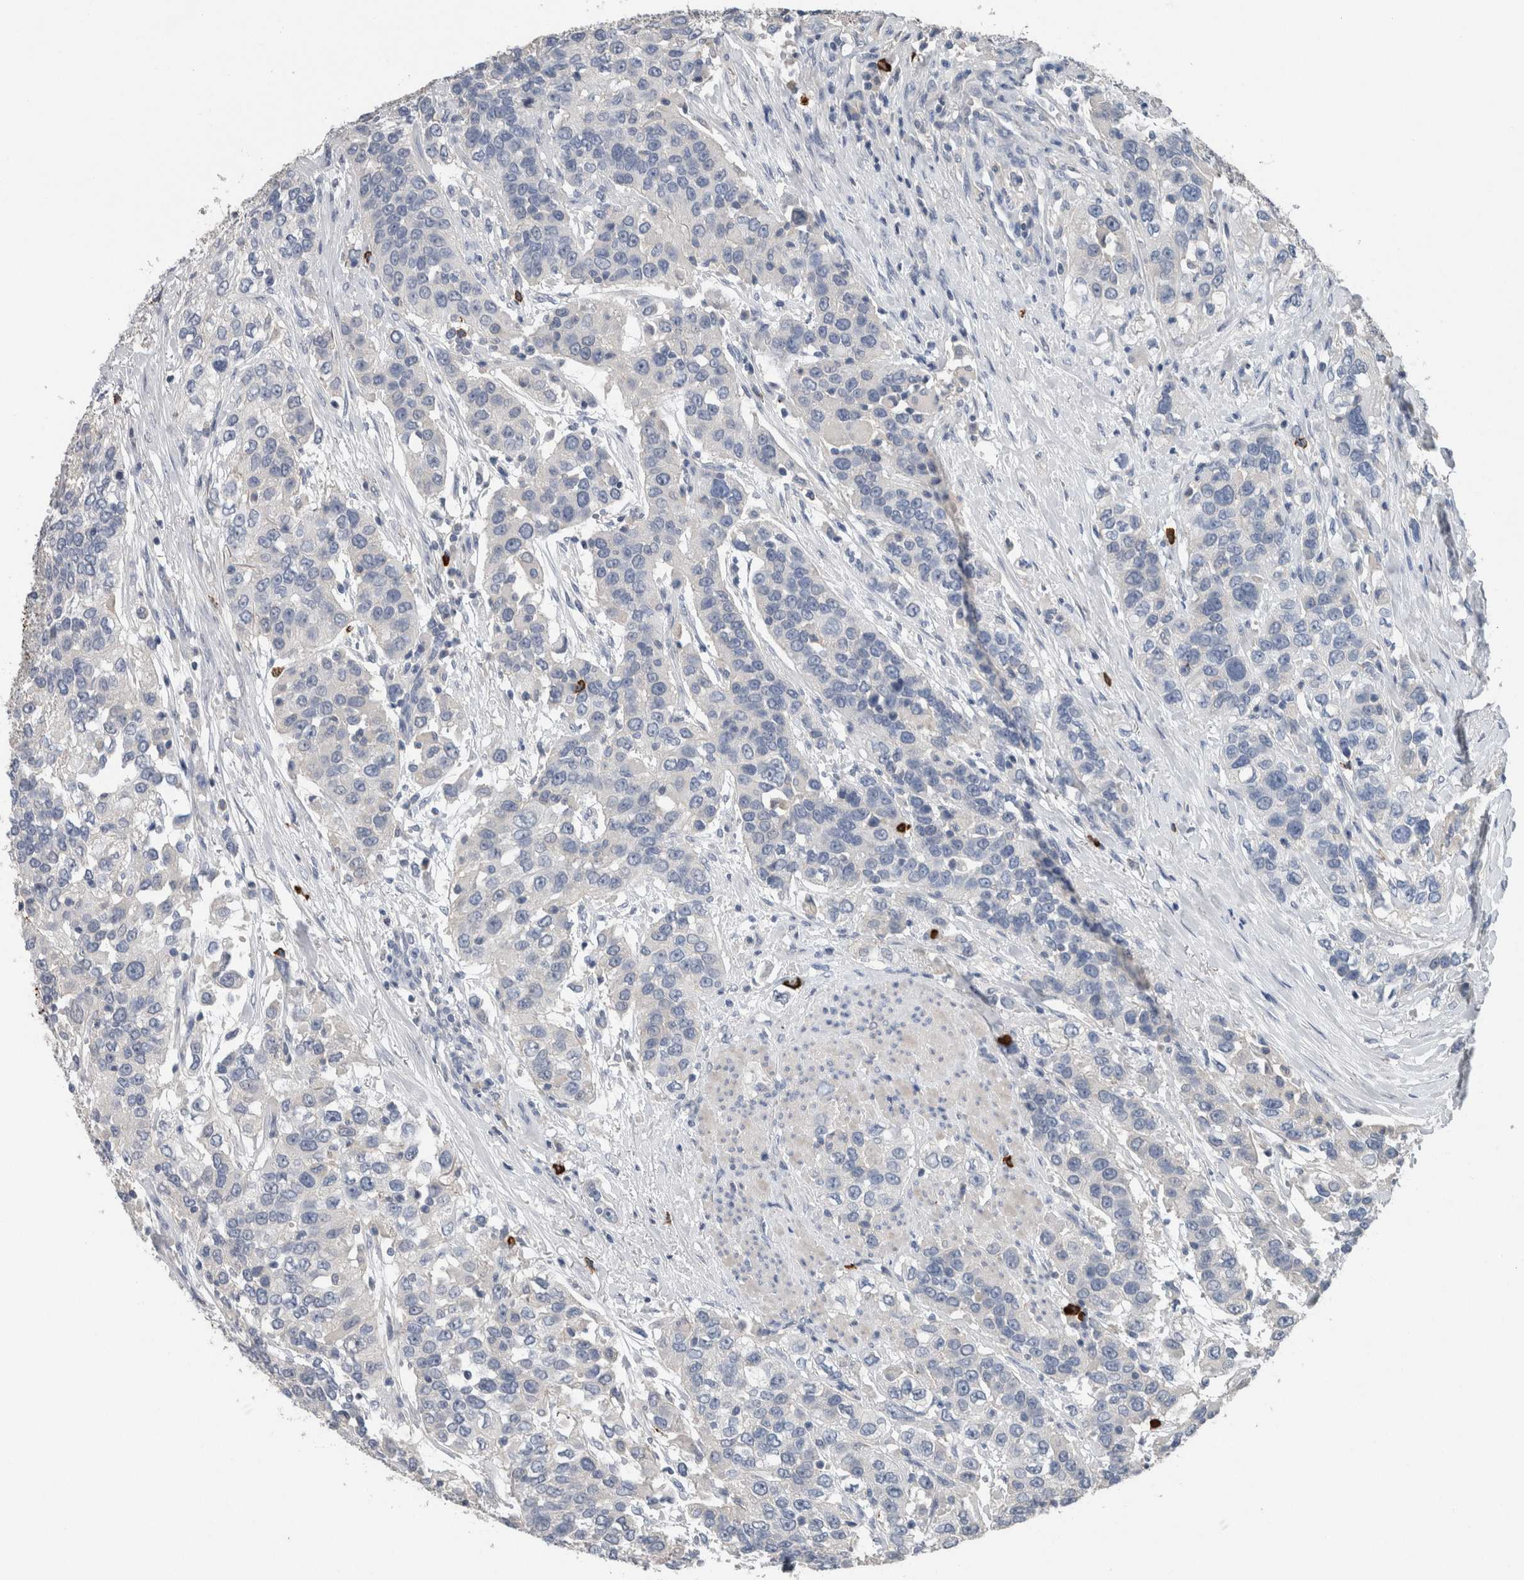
{"staining": {"intensity": "negative", "quantity": "none", "location": "none"}, "tissue": "urothelial cancer", "cell_type": "Tumor cells", "image_type": "cancer", "snomed": [{"axis": "morphology", "description": "Urothelial carcinoma, High grade"}, {"axis": "topography", "description": "Urinary bladder"}], "caption": "Micrograph shows no protein staining in tumor cells of urothelial cancer tissue.", "gene": "CRNN", "patient": {"sex": "female", "age": 80}}